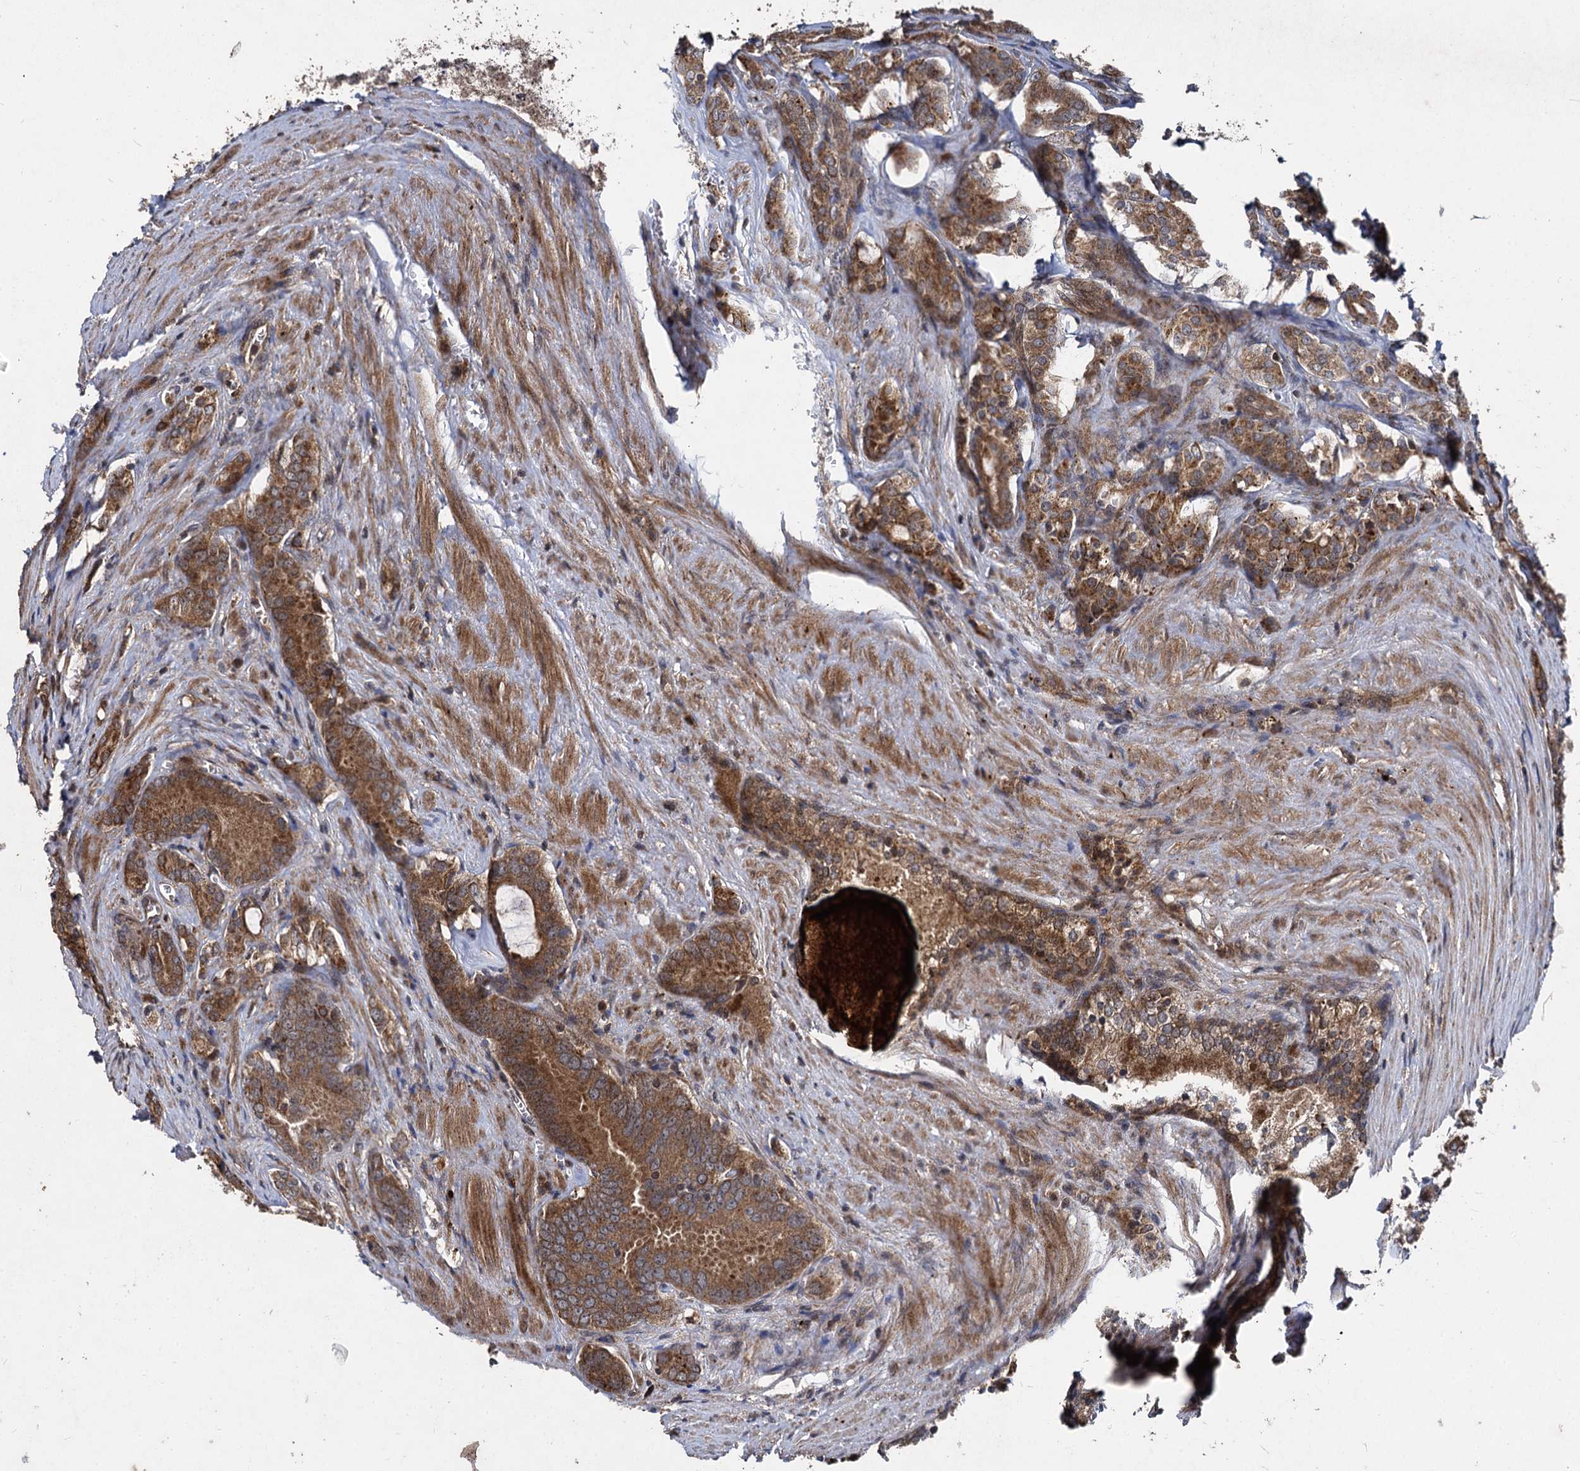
{"staining": {"intensity": "moderate", "quantity": ">75%", "location": "cytoplasmic/membranous"}, "tissue": "prostate cancer", "cell_type": "Tumor cells", "image_type": "cancer", "snomed": [{"axis": "morphology", "description": "Adenocarcinoma, High grade"}, {"axis": "topography", "description": "Prostate"}], "caption": "A high-resolution micrograph shows IHC staining of prostate high-grade adenocarcinoma, which reveals moderate cytoplasmic/membranous expression in approximately >75% of tumor cells.", "gene": "BCL2L2", "patient": {"sex": "male", "age": 72}}